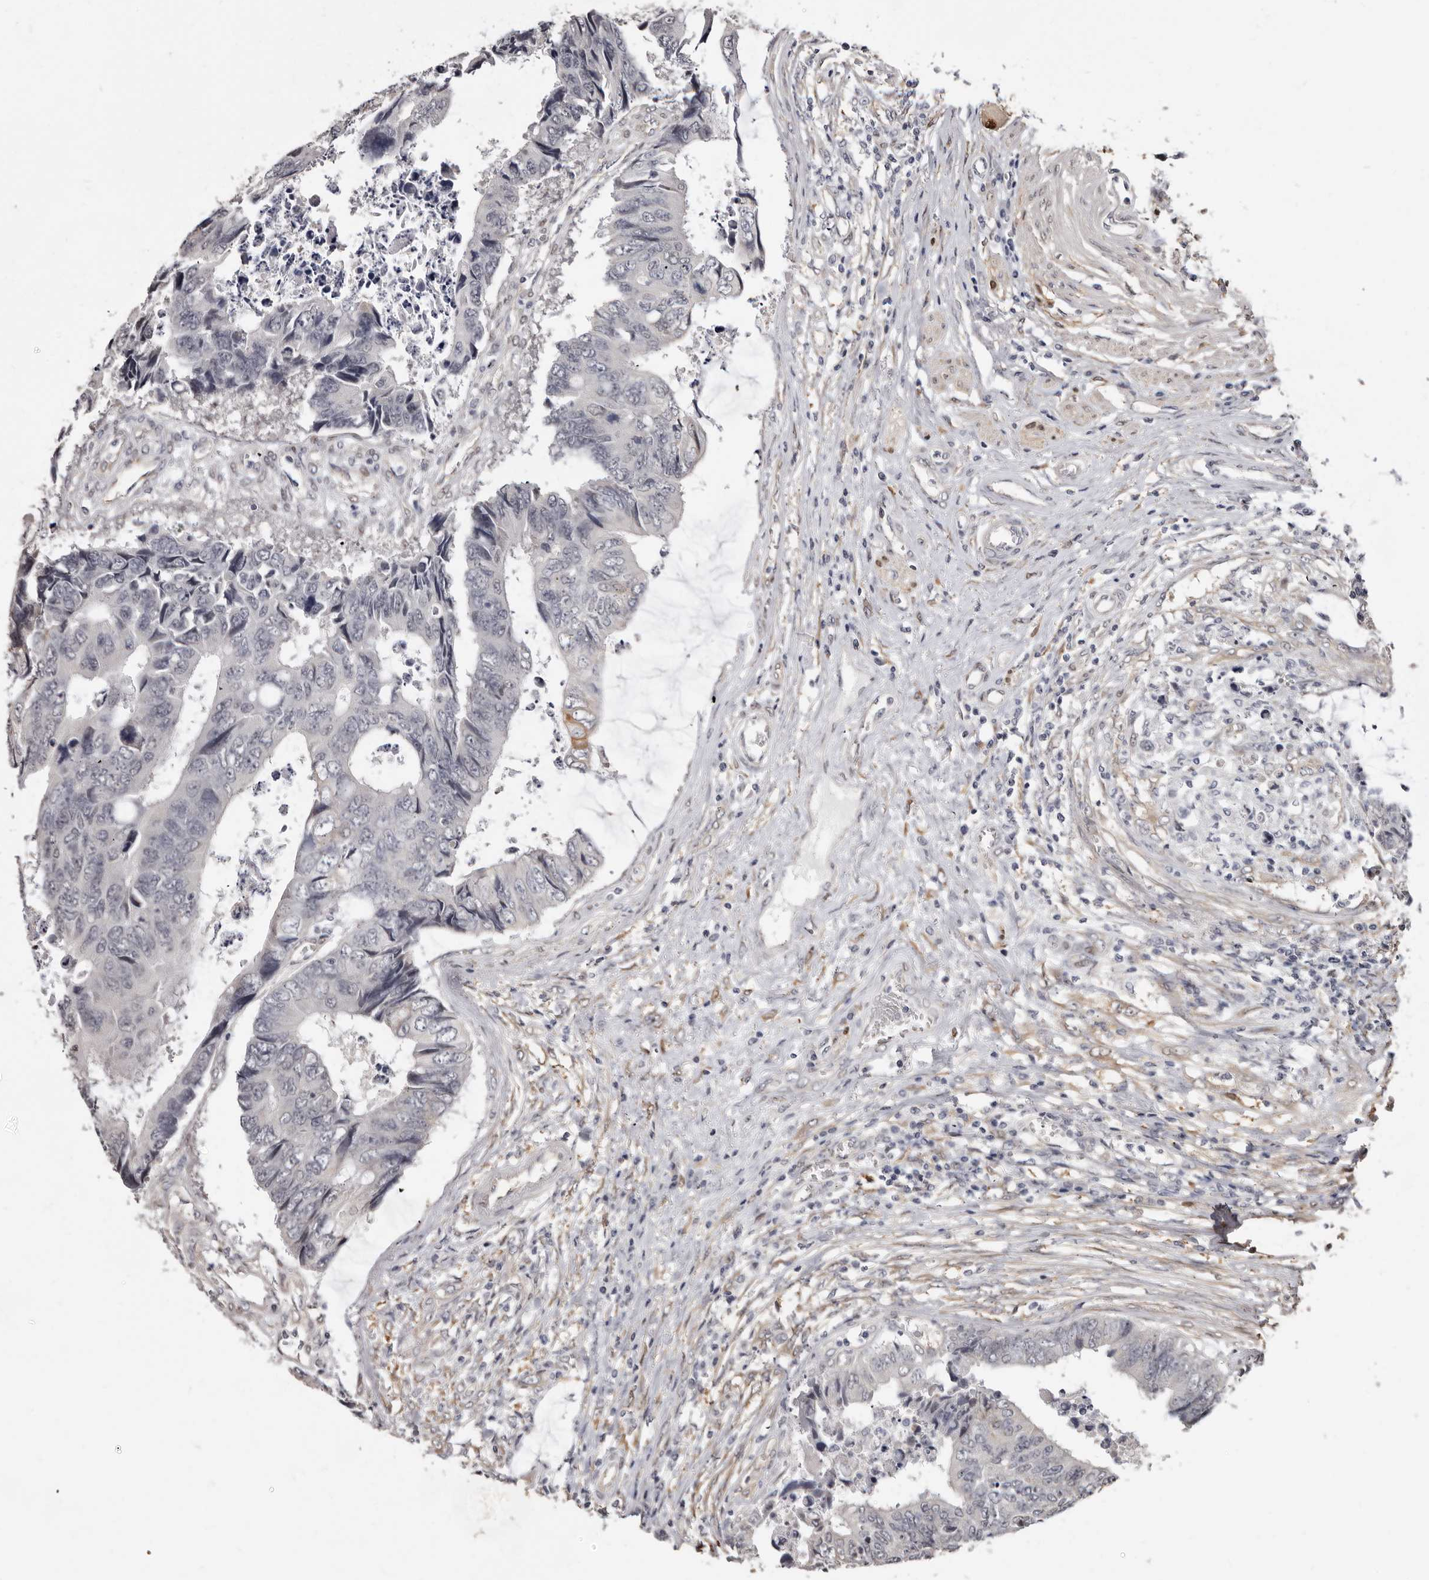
{"staining": {"intensity": "negative", "quantity": "none", "location": "none"}, "tissue": "colorectal cancer", "cell_type": "Tumor cells", "image_type": "cancer", "snomed": [{"axis": "morphology", "description": "Adenocarcinoma, NOS"}, {"axis": "topography", "description": "Rectum"}], "caption": "This is a photomicrograph of immunohistochemistry (IHC) staining of colorectal adenocarcinoma, which shows no positivity in tumor cells.", "gene": "KHDRBS2", "patient": {"sex": "male", "age": 84}}